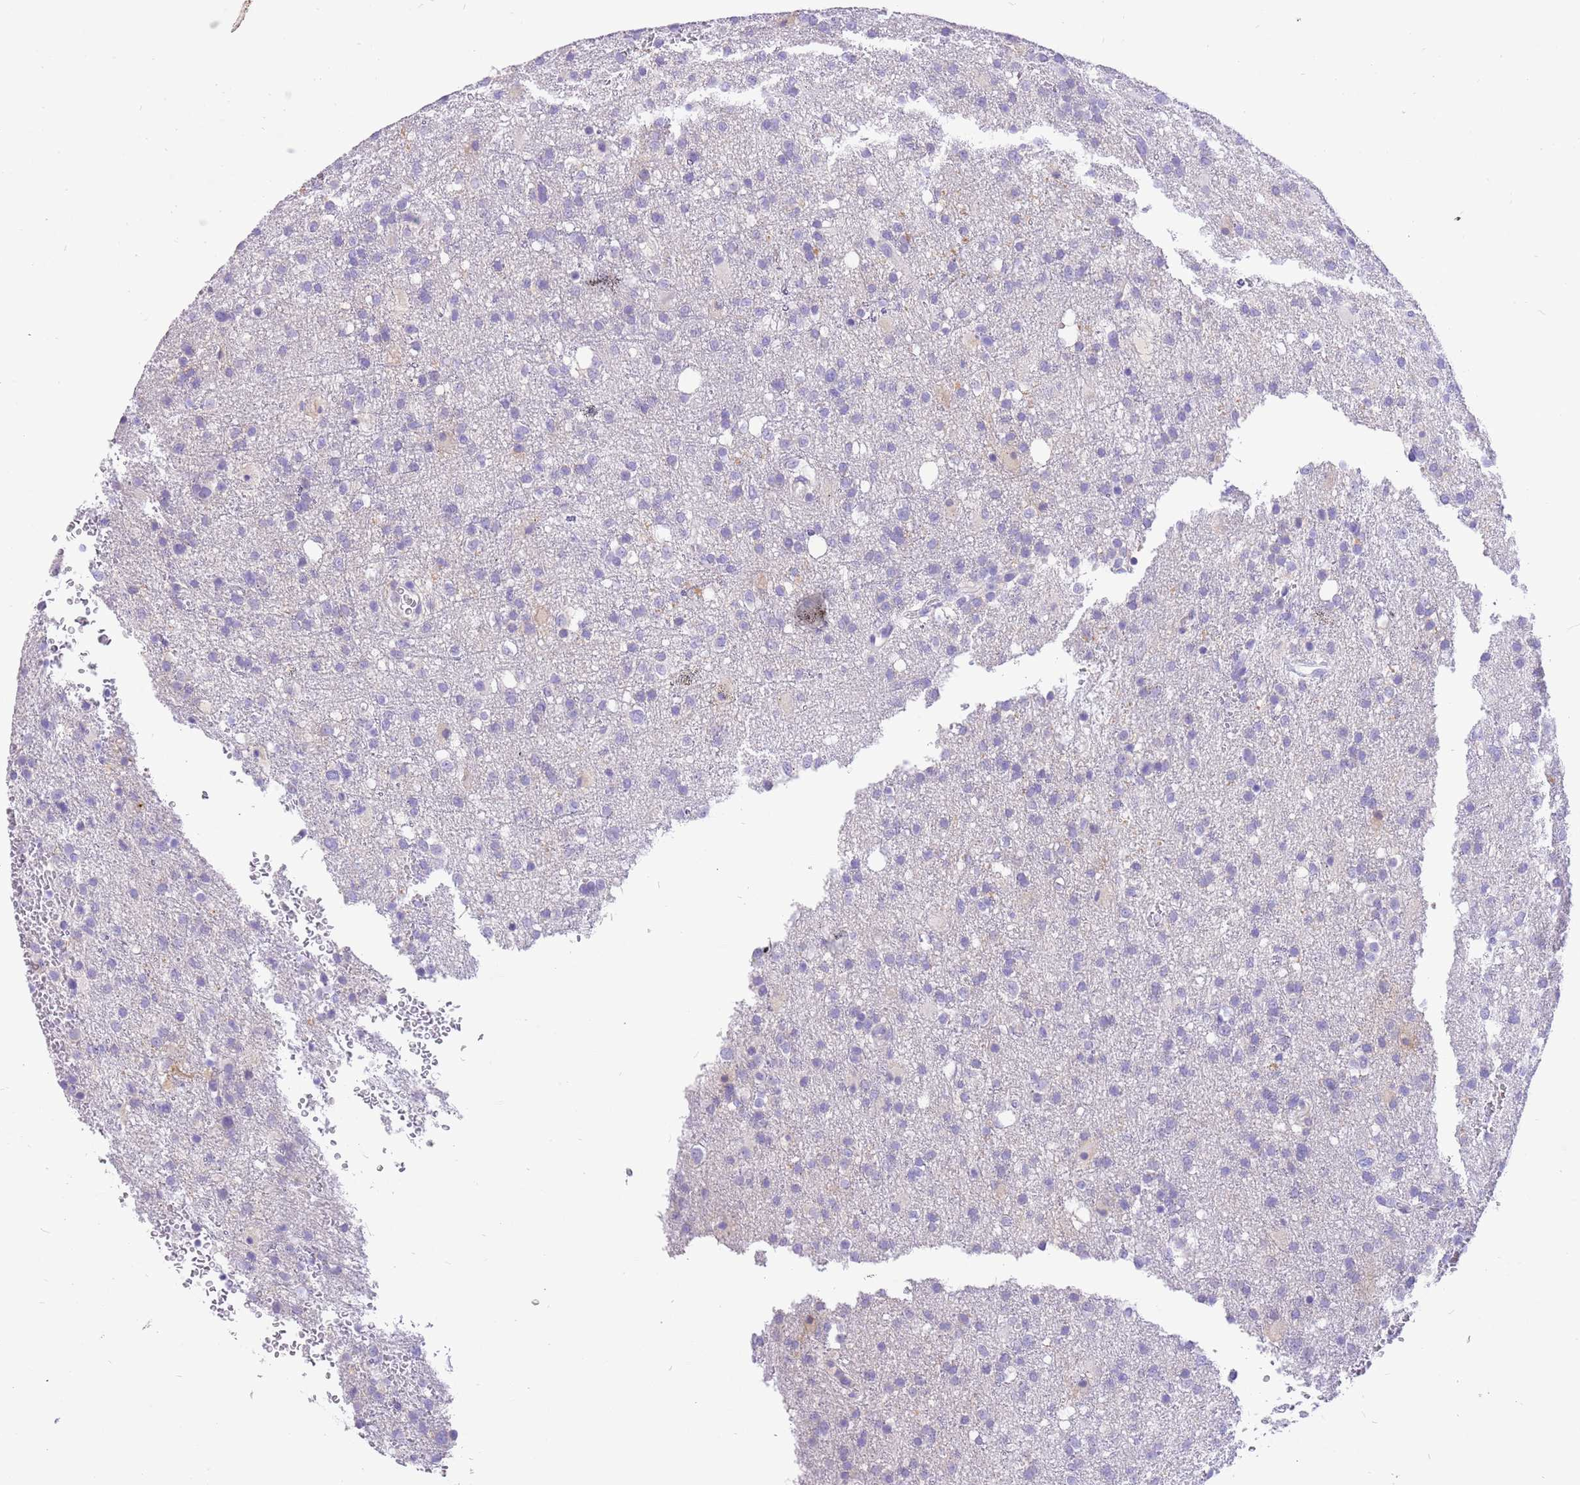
{"staining": {"intensity": "negative", "quantity": "none", "location": "none"}, "tissue": "glioma", "cell_type": "Tumor cells", "image_type": "cancer", "snomed": [{"axis": "morphology", "description": "Glioma, malignant, High grade"}, {"axis": "topography", "description": "Brain"}], "caption": "DAB (3,3'-diaminobenzidine) immunohistochemical staining of malignant glioma (high-grade) reveals no significant expression in tumor cells.", "gene": "R3HDM4", "patient": {"sex": "female", "age": 74}}